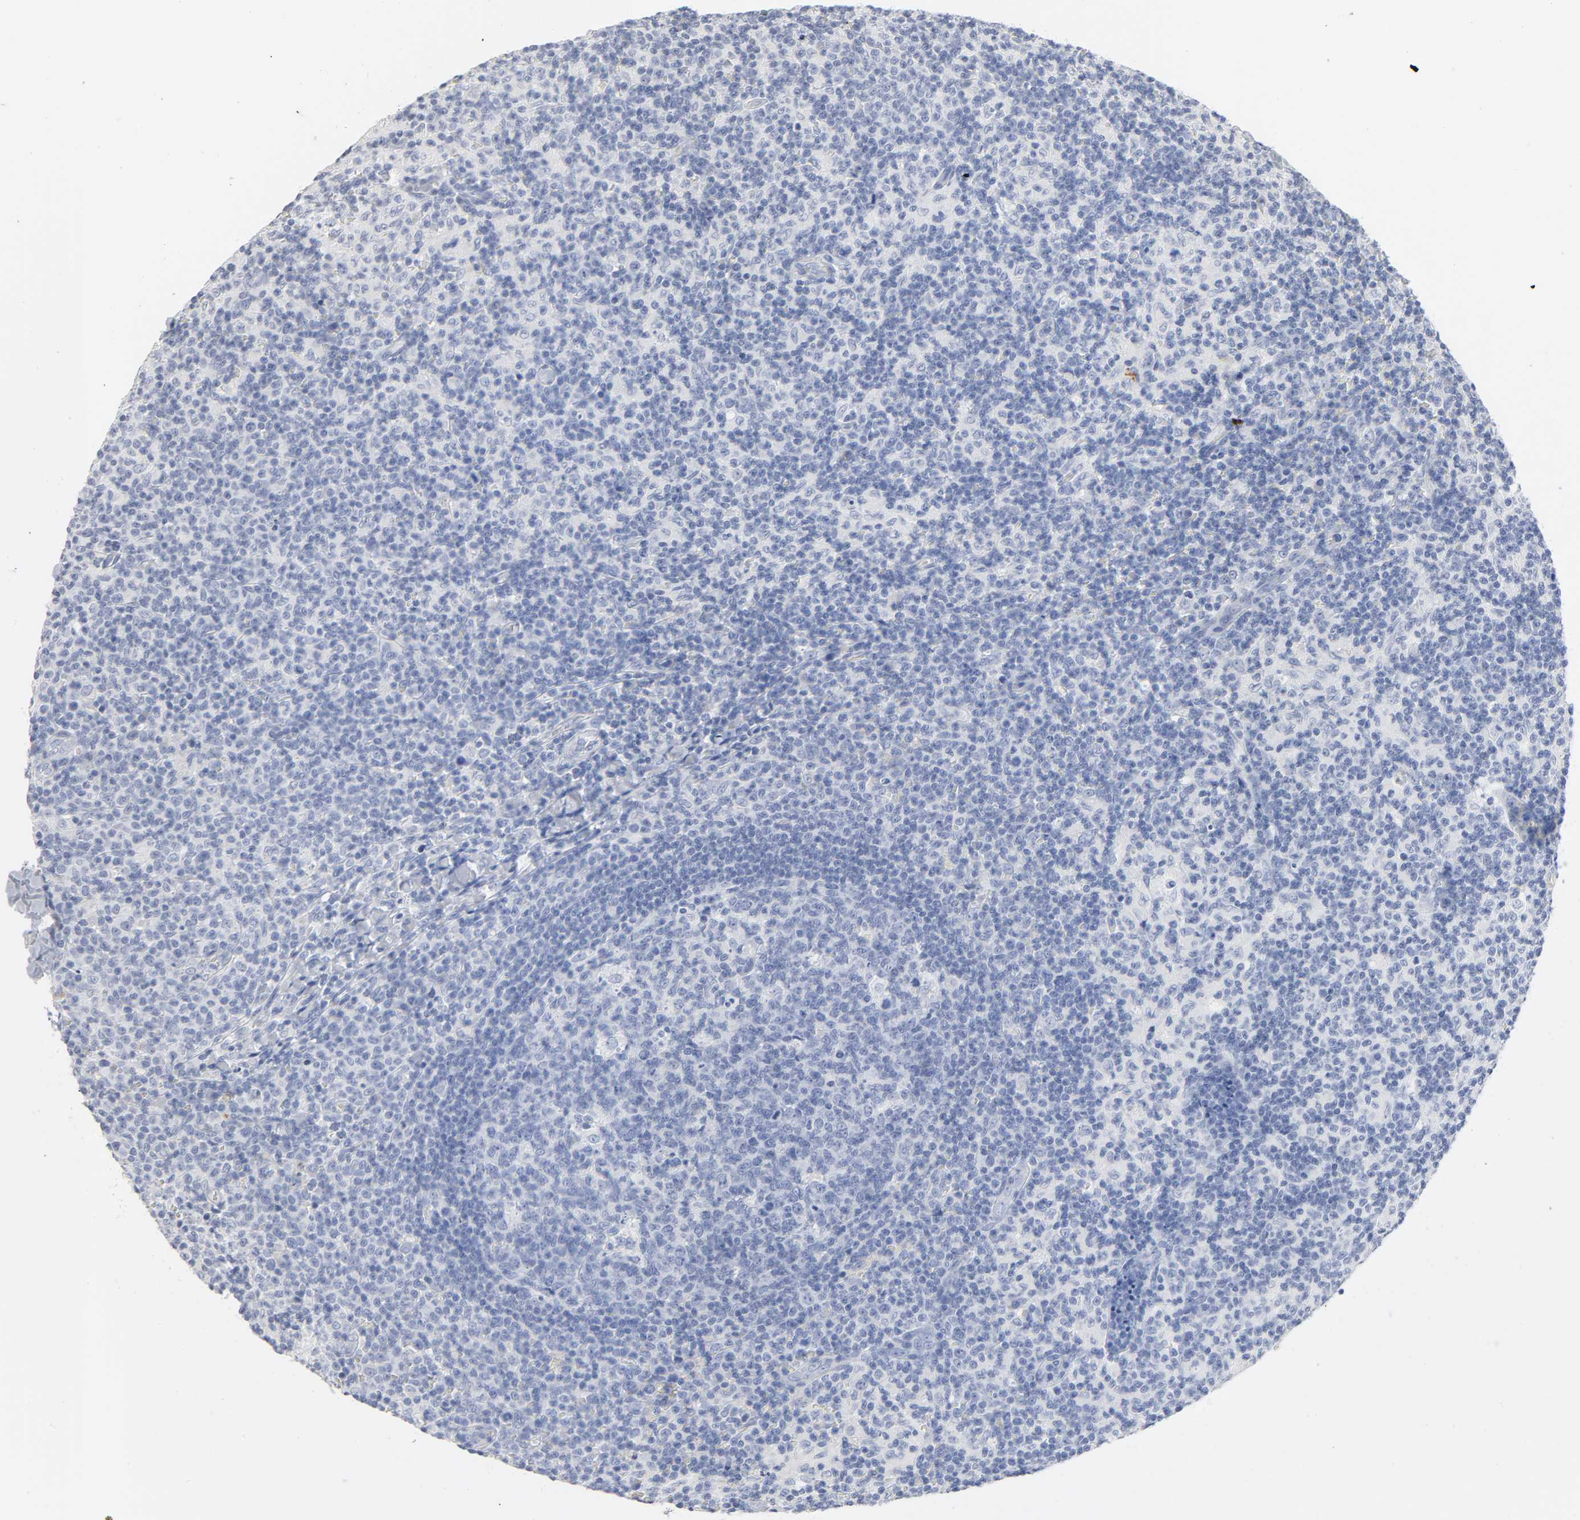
{"staining": {"intensity": "negative", "quantity": "none", "location": "none"}, "tissue": "lymph node", "cell_type": "Germinal center cells", "image_type": "normal", "snomed": [{"axis": "morphology", "description": "Normal tissue, NOS"}, {"axis": "morphology", "description": "Inflammation, NOS"}, {"axis": "topography", "description": "Lymph node"}], "caption": "An immunohistochemistry (IHC) micrograph of benign lymph node is shown. There is no staining in germinal center cells of lymph node. The staining was performed using DAB (3,3'-diaminobenzidine) to visualize the protein expression in brown, while the nuclei were stained in blue with hematoxylin (Magnification: 20x).", "gene": "ACP3", "patient": {"sex": "male", "age": 55}}